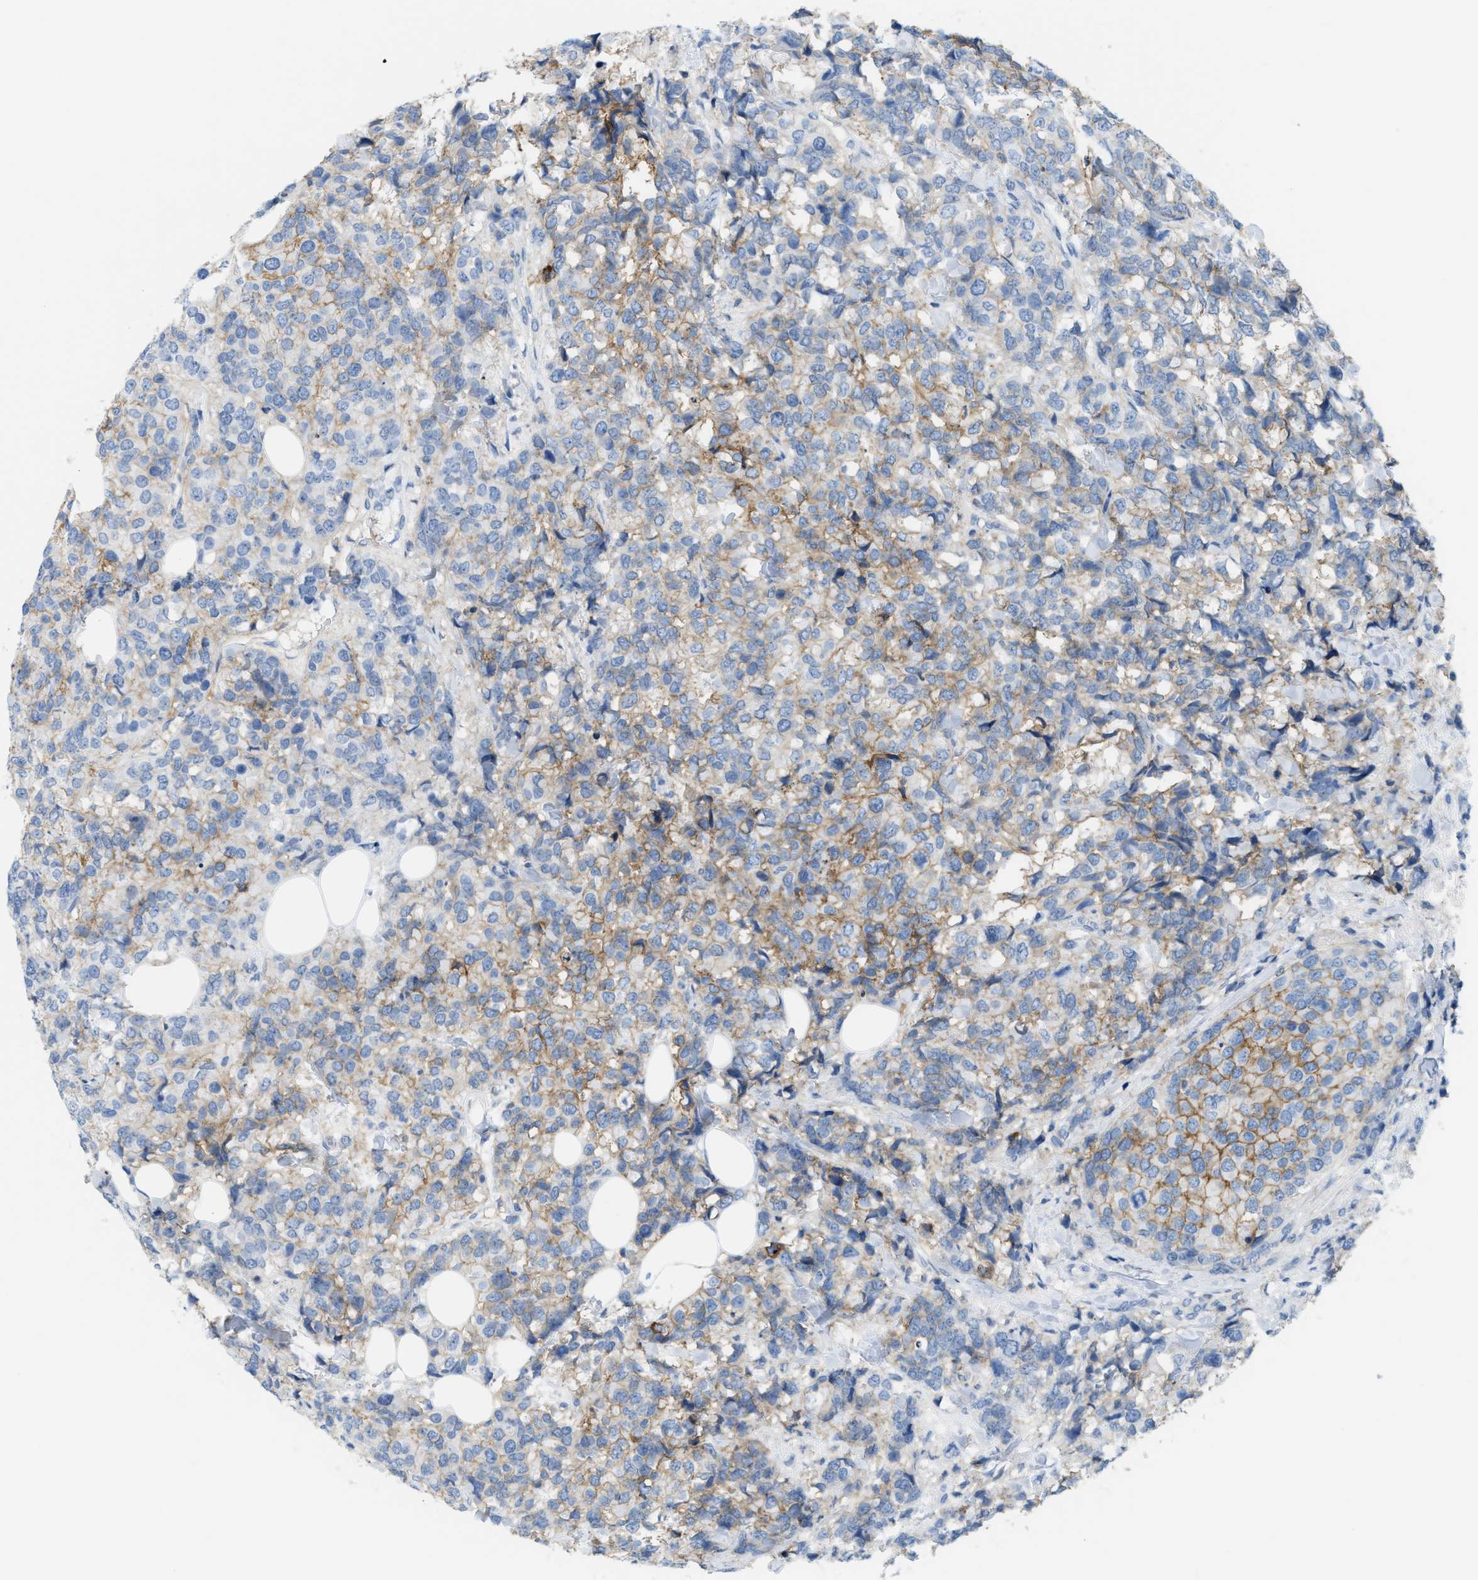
{"staining": {"intensity": "moderate", "quantity": "25%-75%", "location": "cytoplasmic/membranous"}, "tissue": "breast cancer", "cell_type": "Tumor cells", "image_type": "cancer", "snomed": [{"axis": "morphology", "description": "Lobular carcinoma"}, {"axis": "topography", "description": "Breast"}], "caption": "Lobular carcinoma (breast) stained with a brown dye shows moderate cytoplasmic/membranous positive positivity in approximately 25%-75% of tumor cells.", "gene": "SLC3A2", "patient": {"sex": "female", "age": 59}}